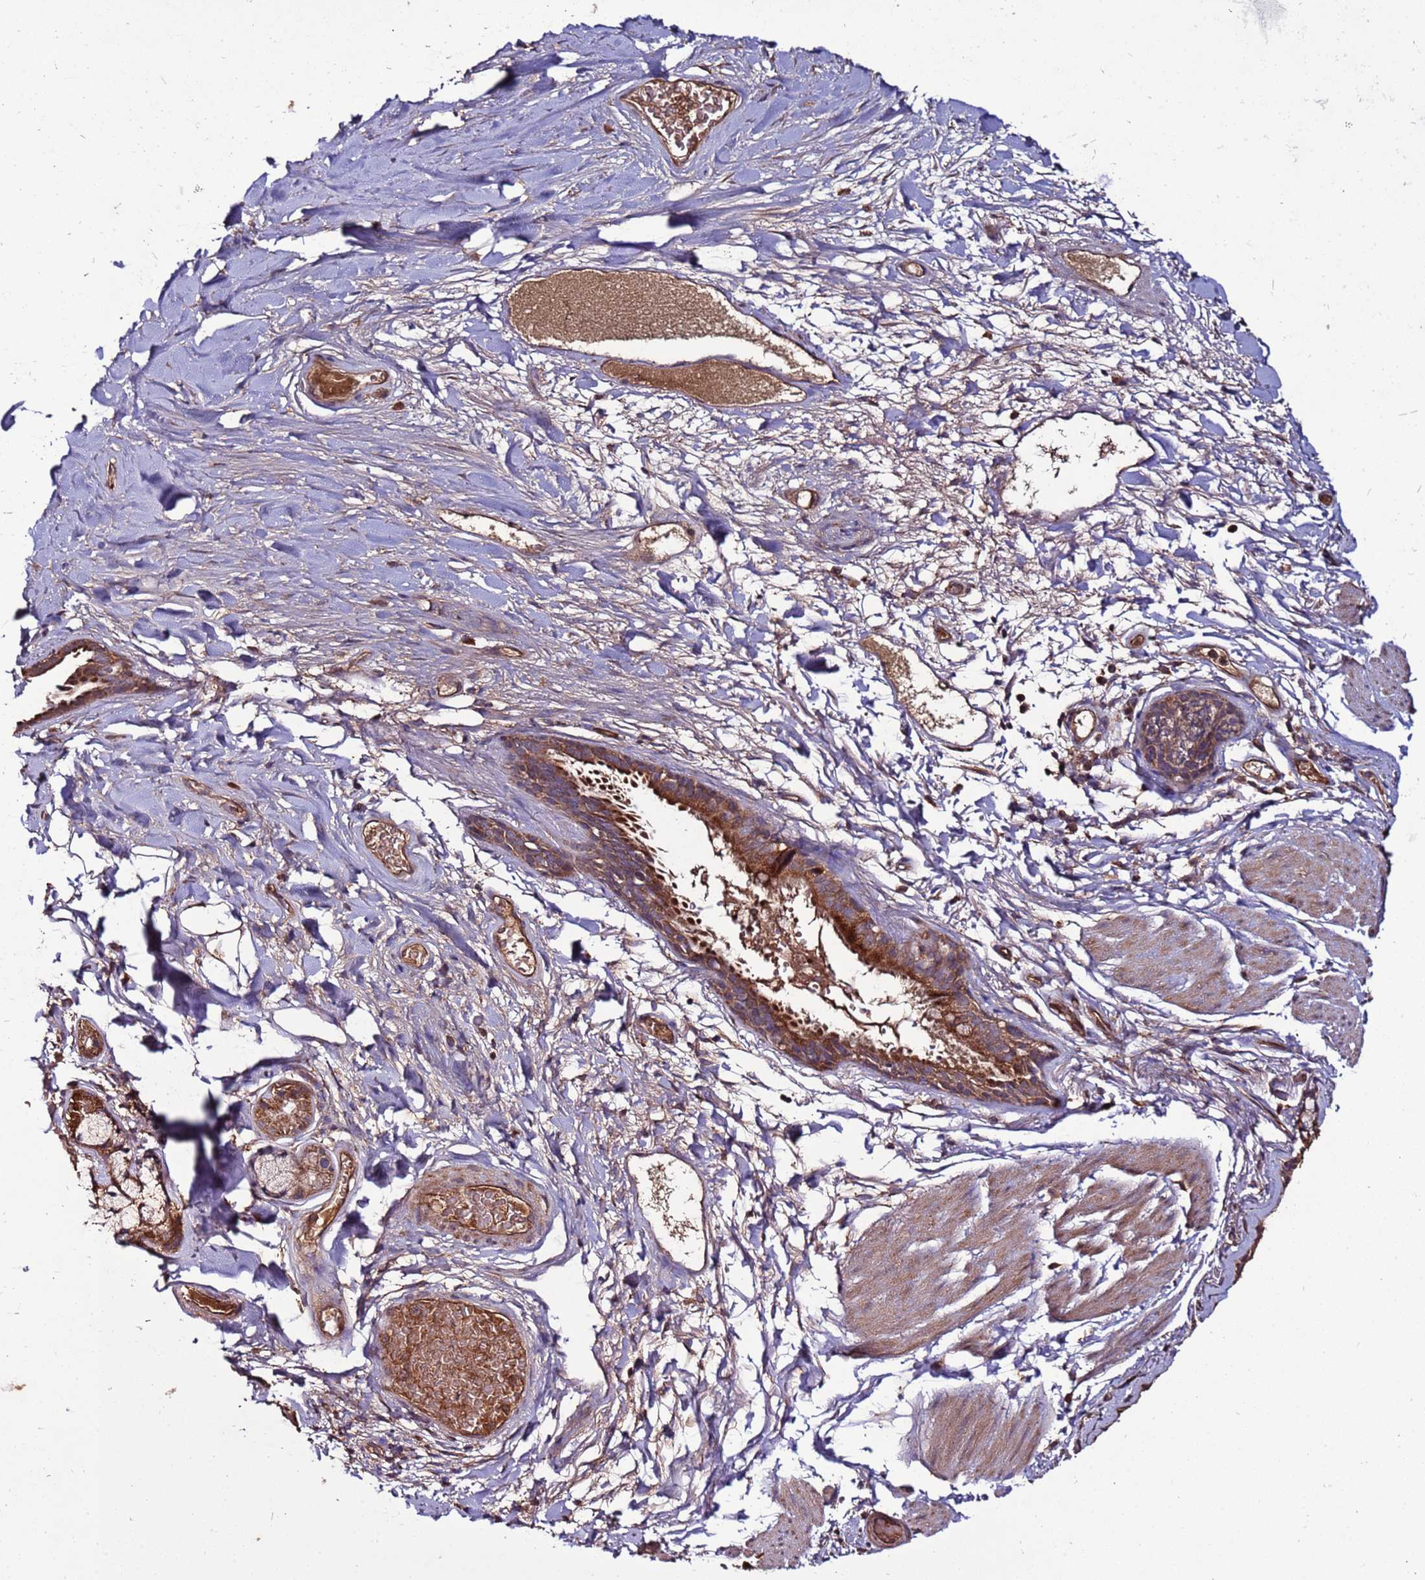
{"staining": {"intensity": "moderate", "quantity": ">75%", "location": "cytoplasmic/membranous"}, "tissue": "bronchus", "cell_type": "Respiratory epithelial cells", "image_type": "normal", "snomed": [{"axis": "morphology", "description": "Normal tissue, NOS"}, {"axis": "topography", "description": "Cartilage tissue"}], "caption": "The image displays immunohistochemical staining of unremarkable bronchus. There is moderate cytoplasmic/membranous staining is present in about >75% of respiratory epithelial cells. (Brightfield microscopy of DAB IHC at high magnification).", "gene": "RPS15A", "patient": {"sex": "male", "age": 63}}